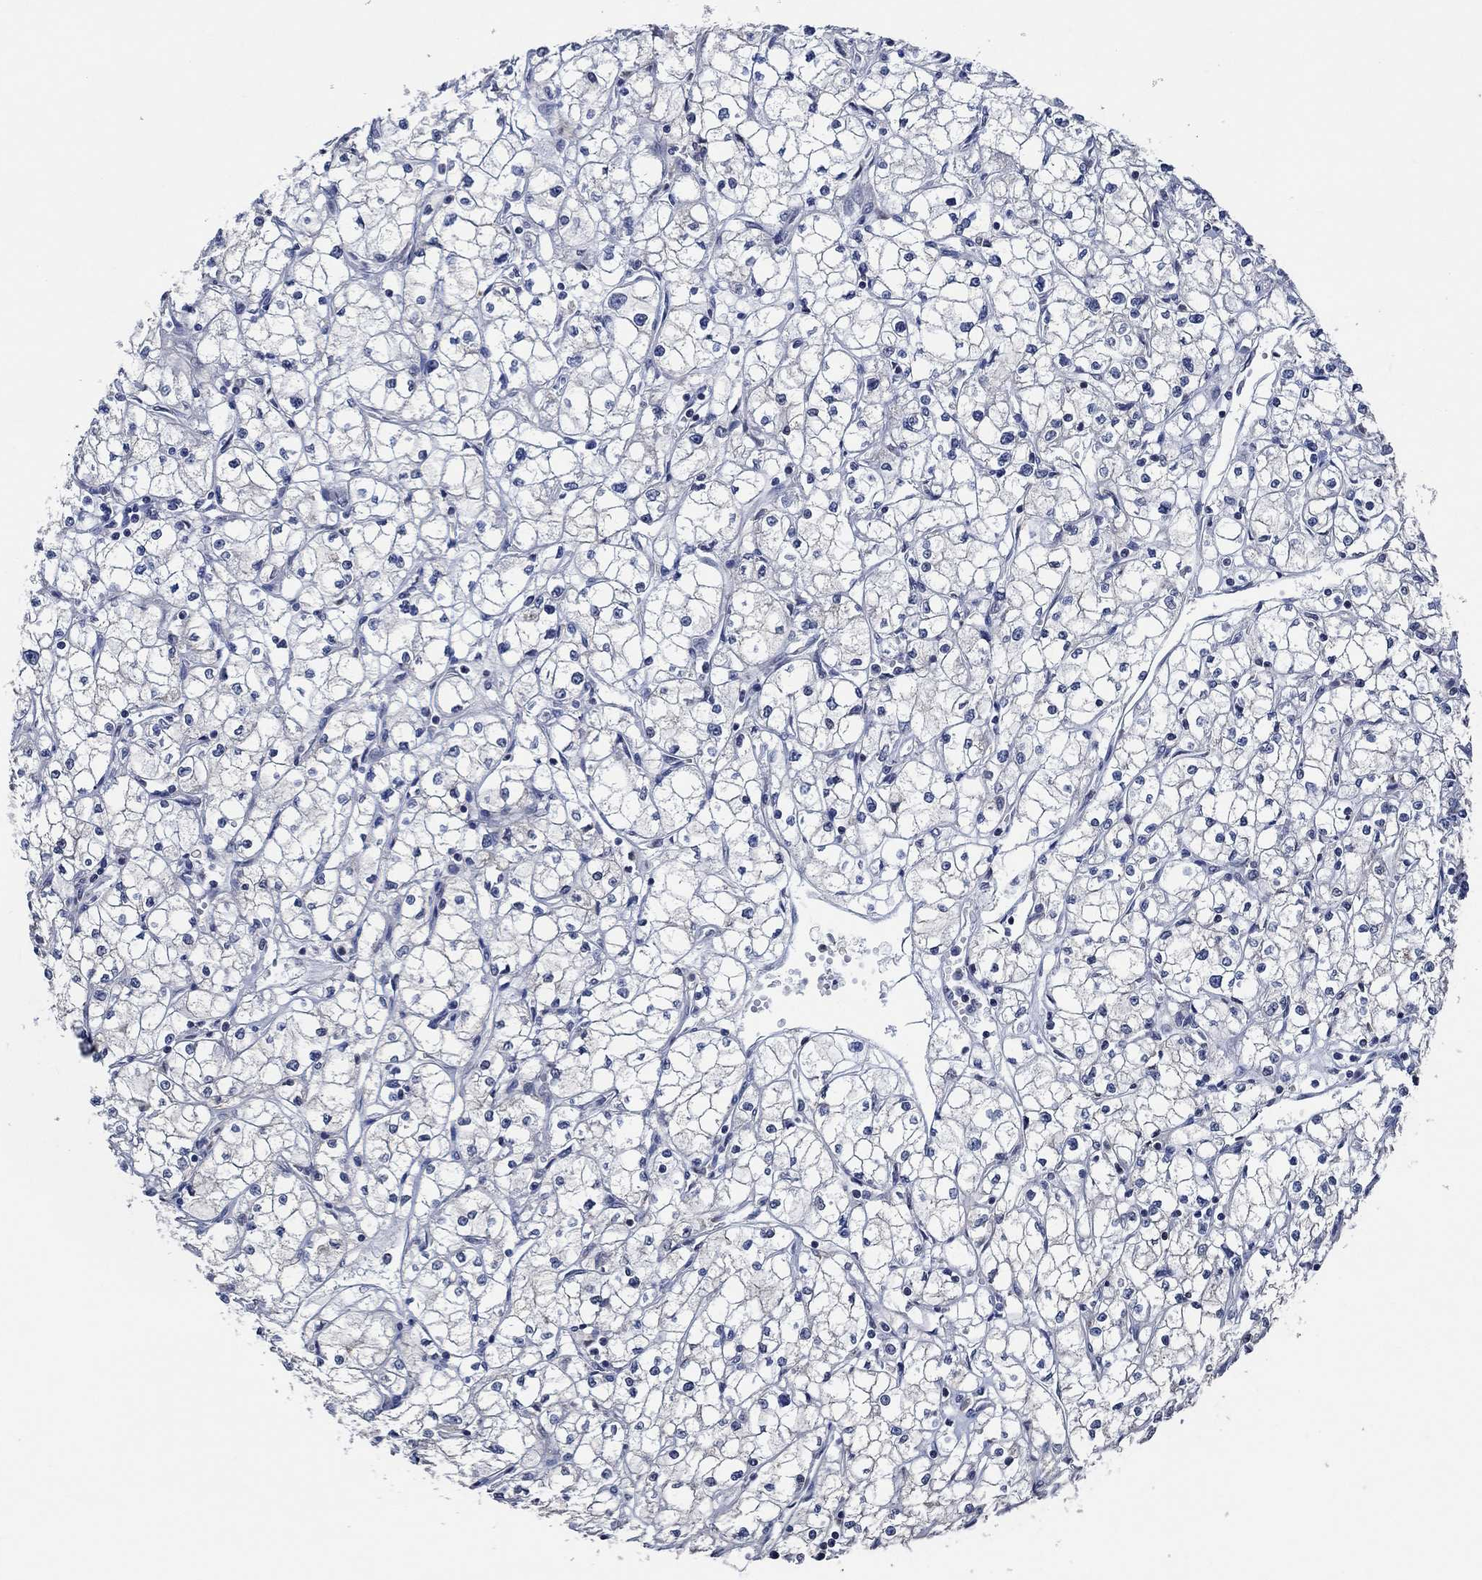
{"staining": {"intensity": "negative", "quantity": "none", "location": "none"}, "tissue": "renal cancer", "cell_type": "Tumor cells", "image_type": "cancer", "snomed": [{"axis": "morphology", "description": "Adenocarcinoma, NOS"}, {"axis": "topography", "description": "Kidney"}], "caption": "This is an IHC image of human renal cancer. There is no positivity in tumor cells.", "gene": "DACT1", "patient": {"sex": "male", "age": 67}}